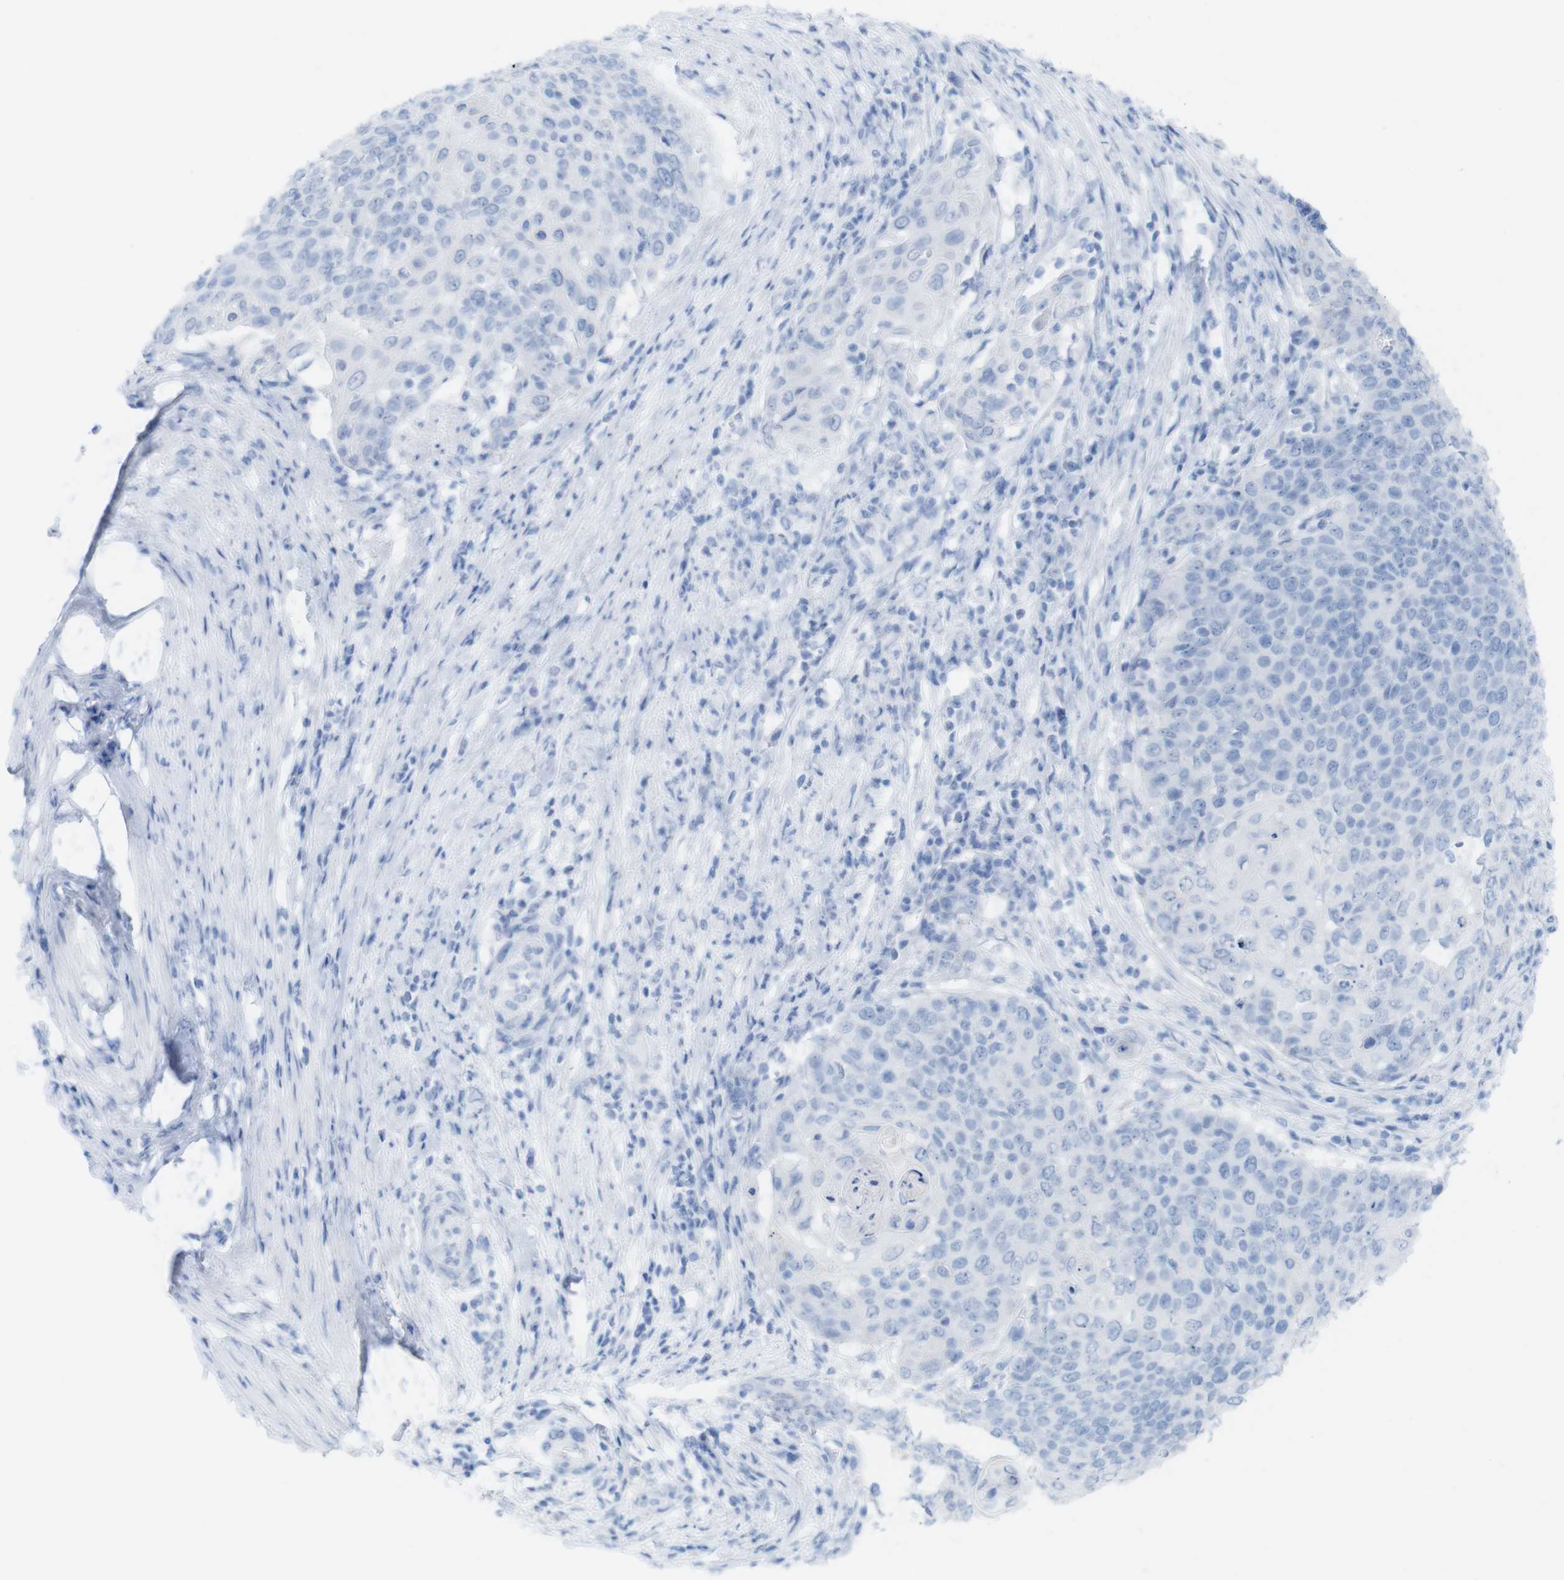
{"staining": {"intensity": "negative", "quantity": "none", "location": "none"}, "tissue": "cervical cancer", "cell_type": "Tumor cells", "image_type": "cancer", "snomed": [{"axis": "morphology", "description": "Squamous cell carcinoma, NOS"}, {"axis": "topography", "description": "Cervix"}], "caption": "Cervical cancer was stained to show a protein in brown. There is no significant expression in tumor cells.", "gene": "MYH7", "patient": {"sex": "female", "age": 39}}